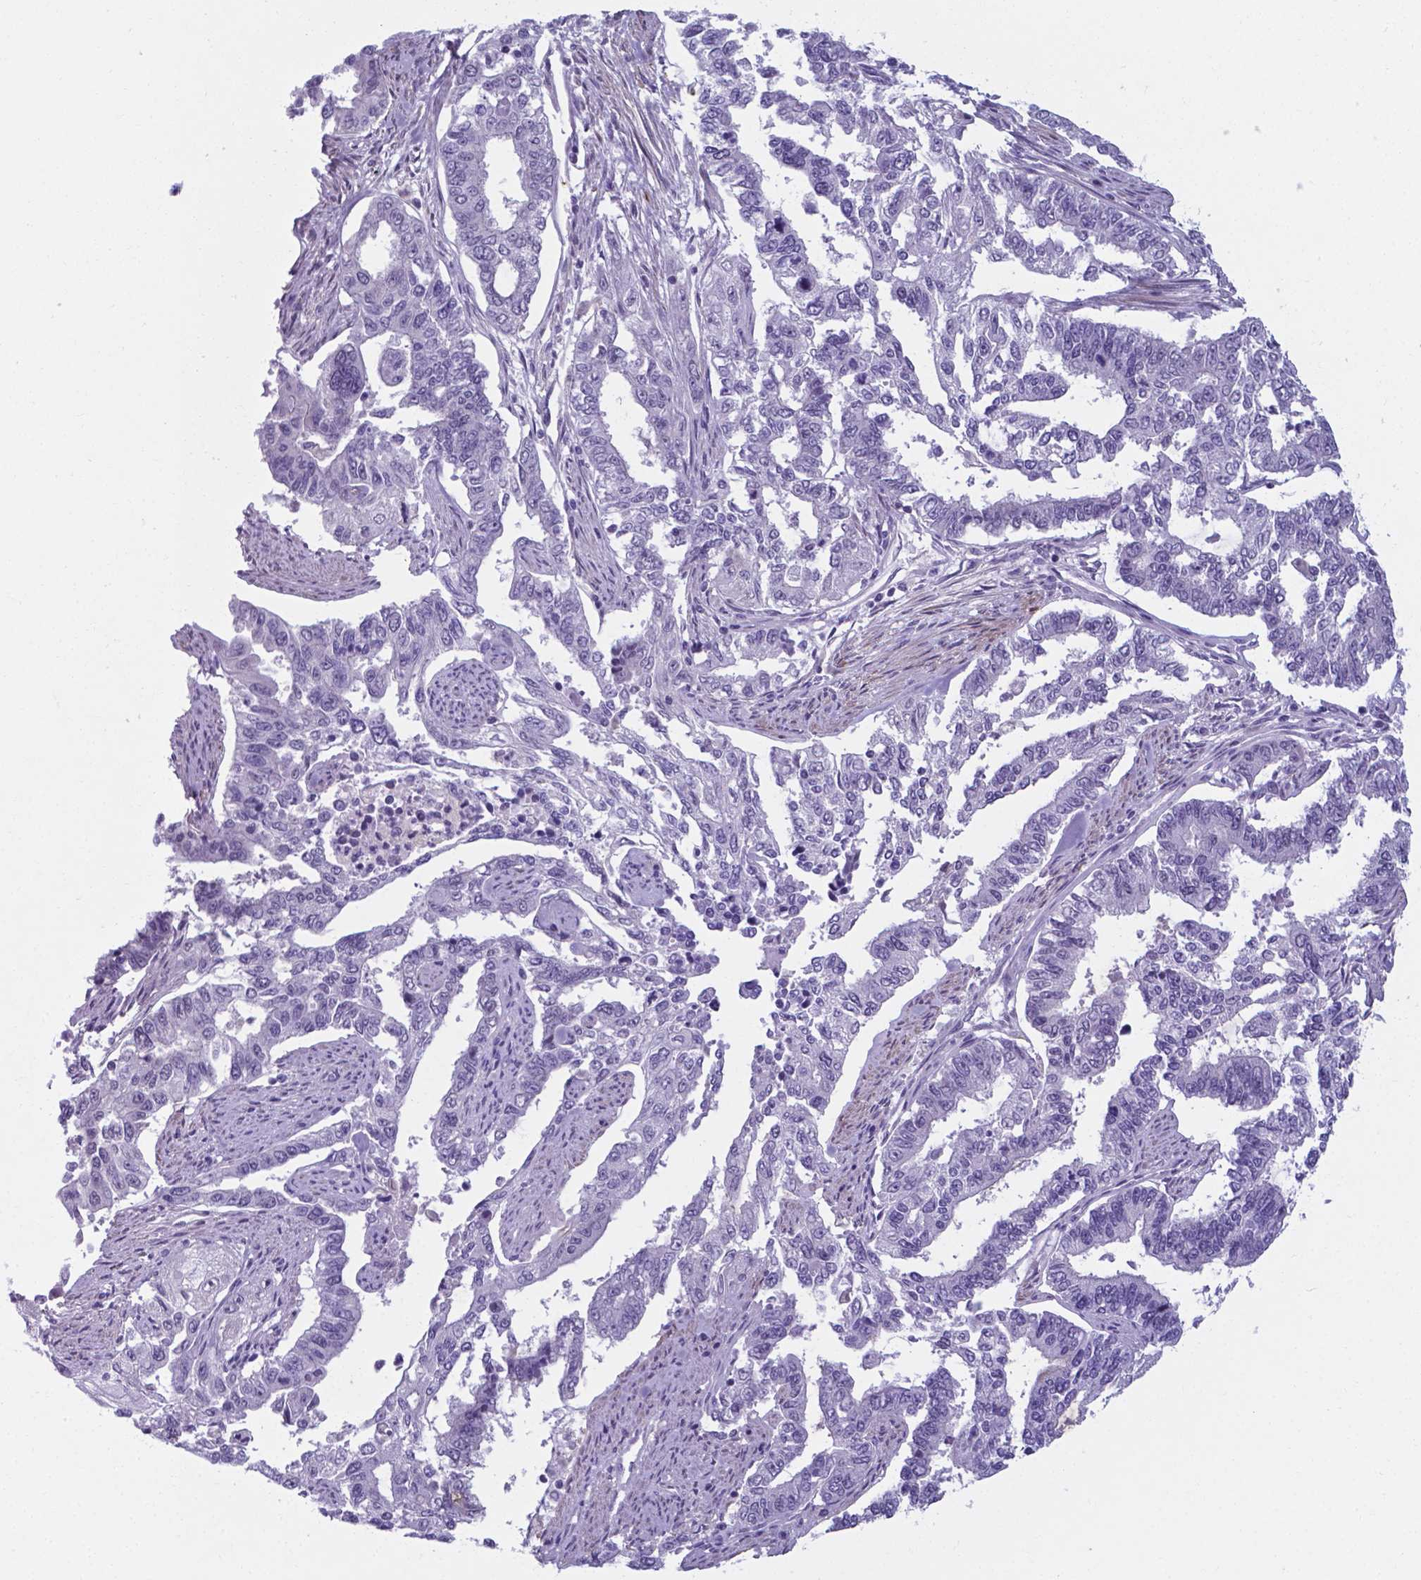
{"staining": {"intensity": "negative", "quantity": "none", "location": "none"}, "tissue": "endometrial cancer", "cell_type": "Tumor cells", "image_type": "cancer", "snomed": [{"axis": "morphology", "description": "Adenocarcinoma, NOS"}, {"axis": "topography", "description": "Uterus"}], "caption": "Photomicrograph shows no significant protein expression in tumor cells of adenocarcinoma (endometrial).", "gene": "AP5B1", "patient": {"sex": "female", "age": 59}}